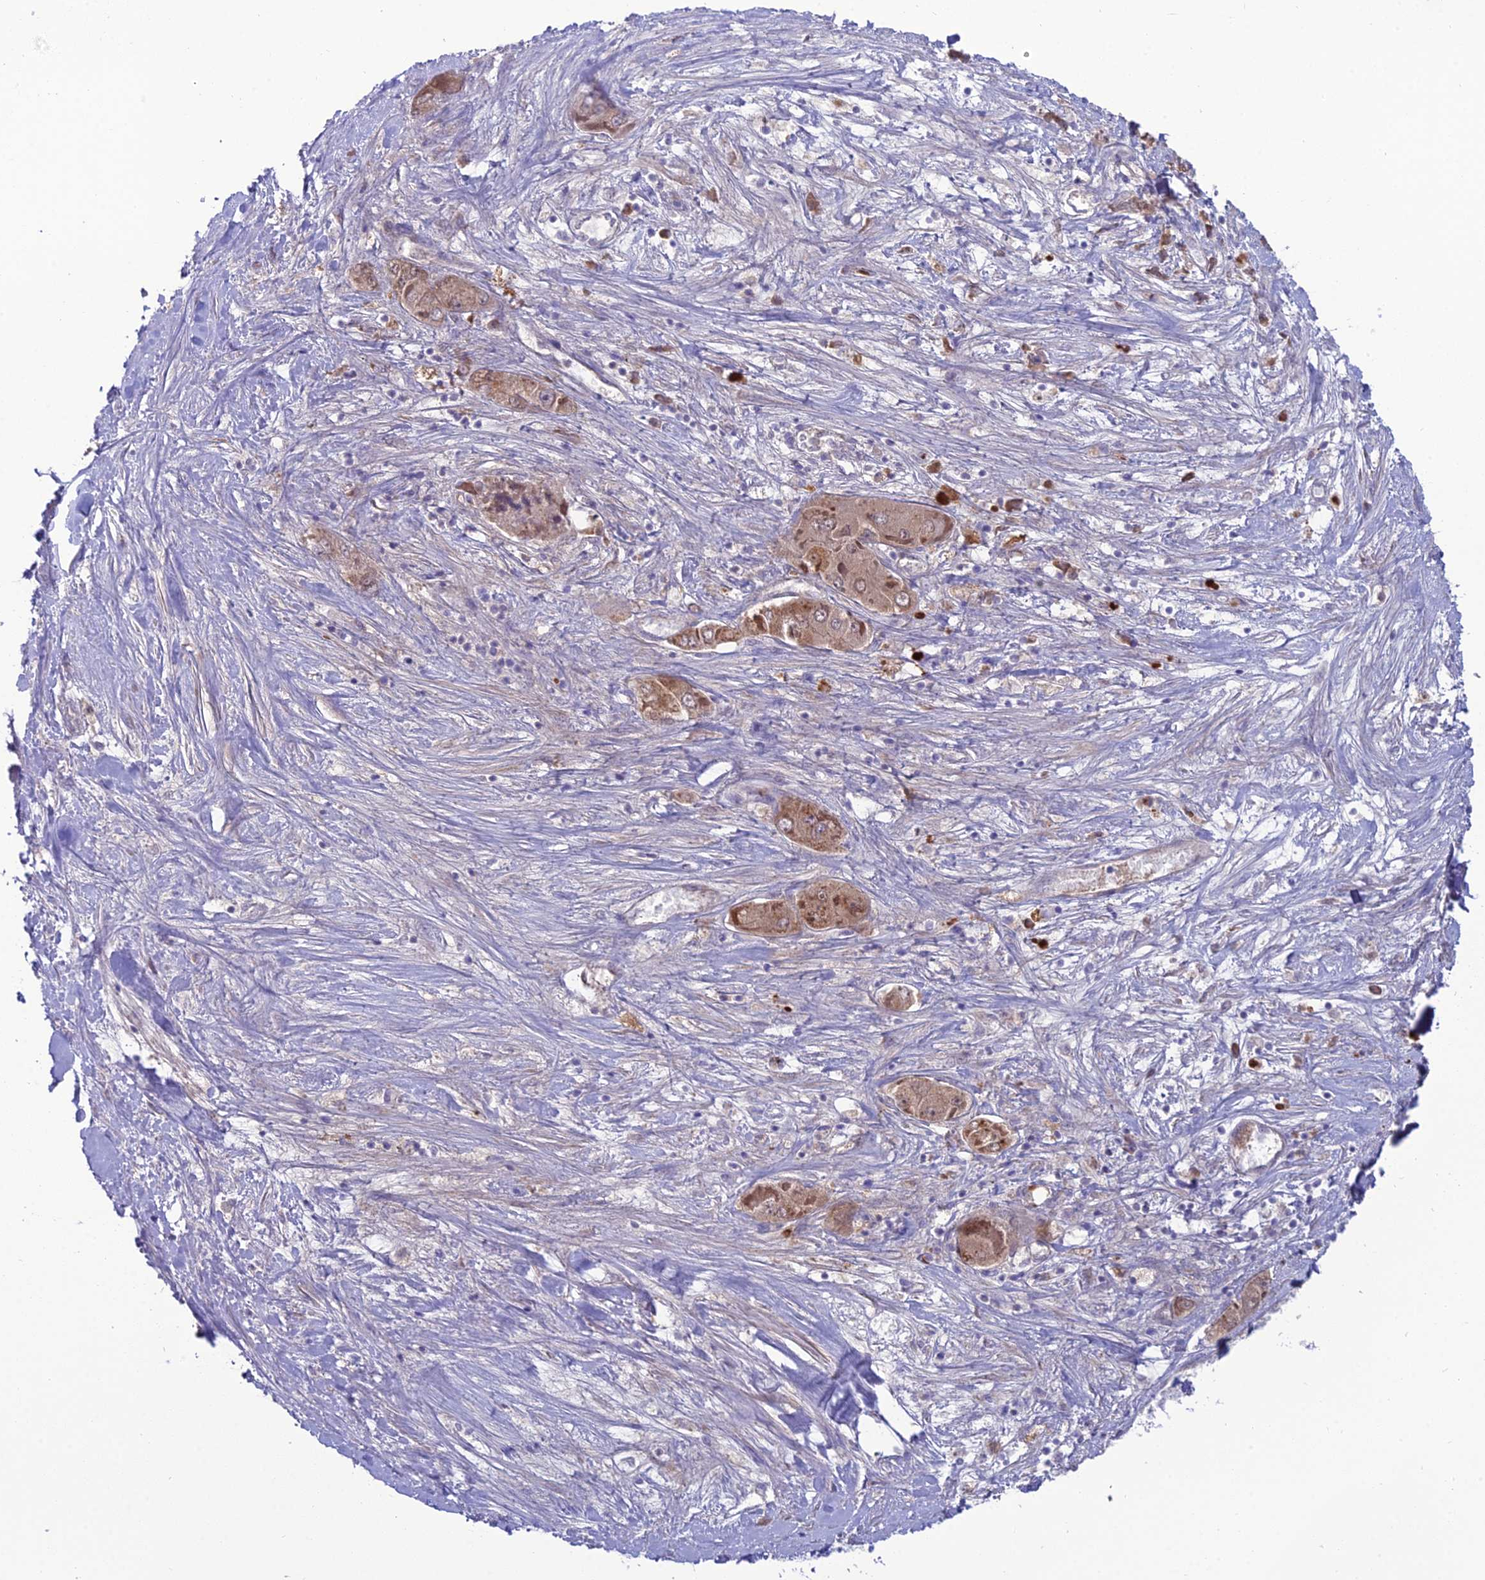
{"staining": {"intensity": "weak", "quantity": ">75%", "location": "cytoplasmic/membranous"}, "tissue": "liver cancer", "cell_type": "Tumor cells", "image_type": "cancer", "snomed": [{"axis": "morphology", "description": "Carcinoma, Hepatocellular, NOS"}, {"axis": "topography", "description": "Liver"}], "caption": "A high-resolution photomicrograph shows IHC staining of liver hepatocellular carcinoma, which demonstrates weak cytoplasmic/membranous positivity in about >75% of tumor cells.", "gene": "GNPNAT1", "patient": {"sex": "female", "age": 73}}